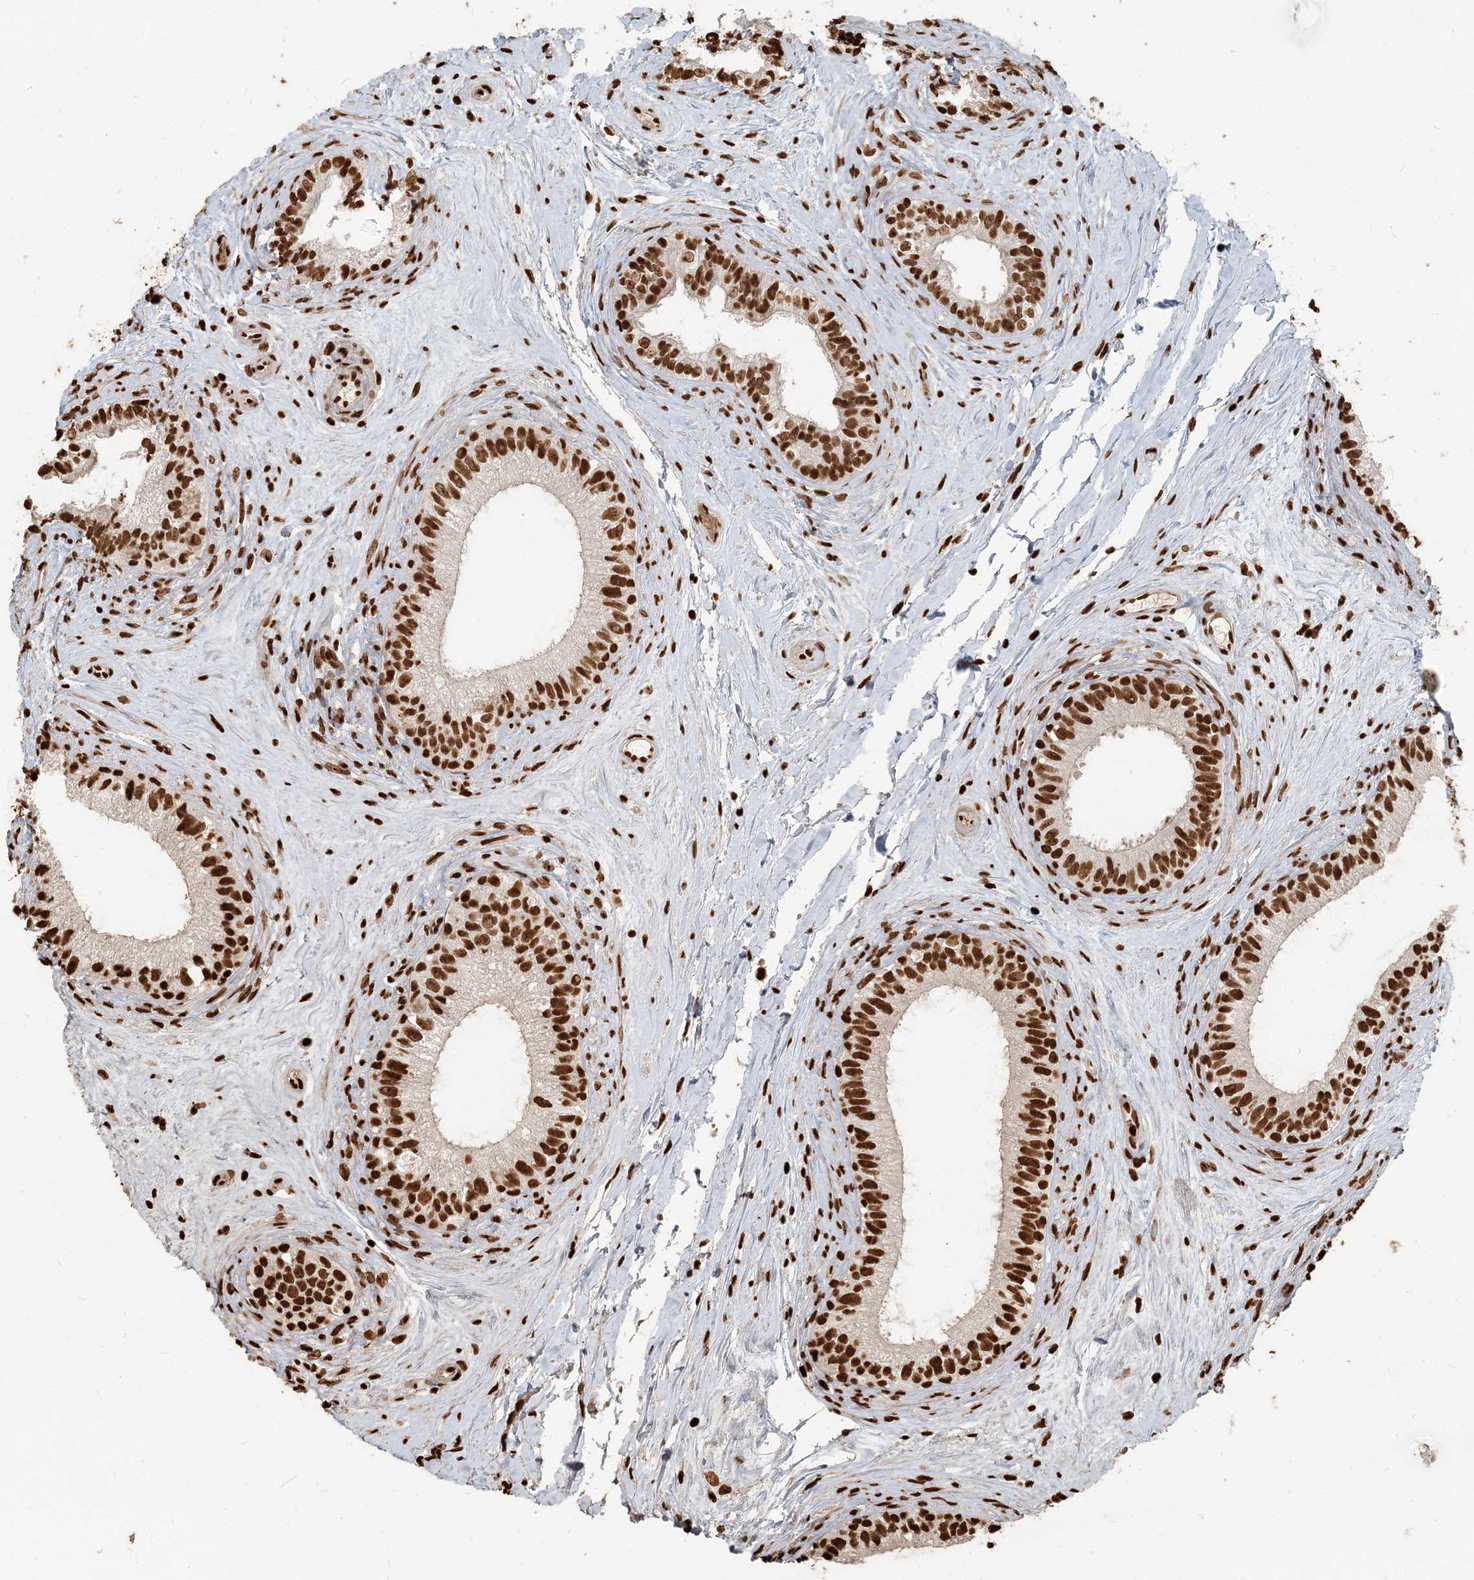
{"staining": {"intensity": "strong", "quantity": ">75%", "location": "nuclear"}, "tissue": "epididymis", "cell_type": "Glandular cells", "image_type": "normal", "snomed": [{"axis": "morphology", "description": "Normal tissue, NOS"}, {"axis": "topography", "description": "Epididymis"}], "caption": "This image exhibits immunohistochemistry (IHC) staining of benign epididymis, with high strong nuclear positivity in about >75% of glandular cells.", "gene": "H3", "patient": {"sex": "male", "age": 71}}